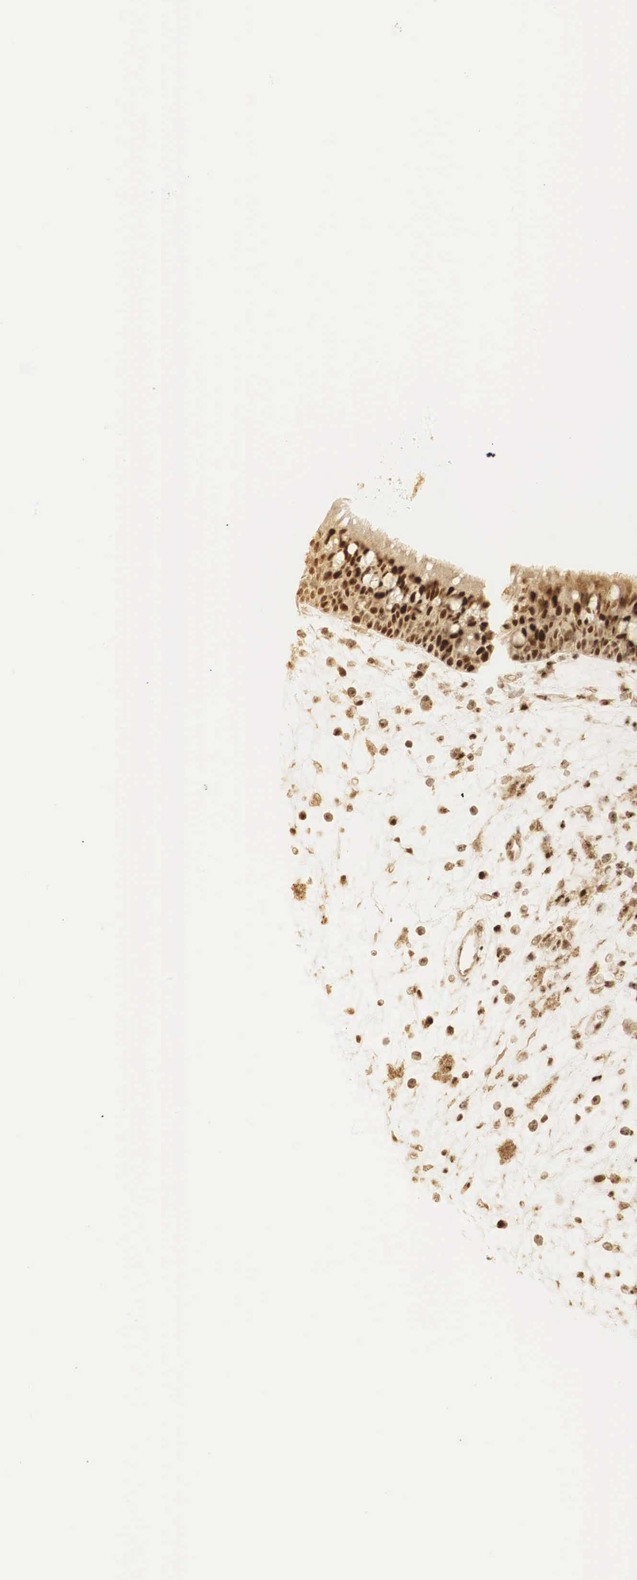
{"staining": {"intensity": "strong", "quantity": ">75%", "location": "cytoplasmic/membranous,nuclear"}, "tissue": "nasopharynx", "cell_type": "Respiratory epithelial cells", "image_type": "normal", "snomed": [{"axis": "morphology", "description": "Normal tissue, NOS"}, {"axis": "topography", "description": "Nasopharynx"}], "caption": "Immunohistochemical staining of normal nasopharynx displays high levels of strong cytoplasmic/membranous,nuclear staining in about >75% of respiratory epithelial cells.", "gene": "RNF113A", "patient": {"sex": "male", "age": 63}}